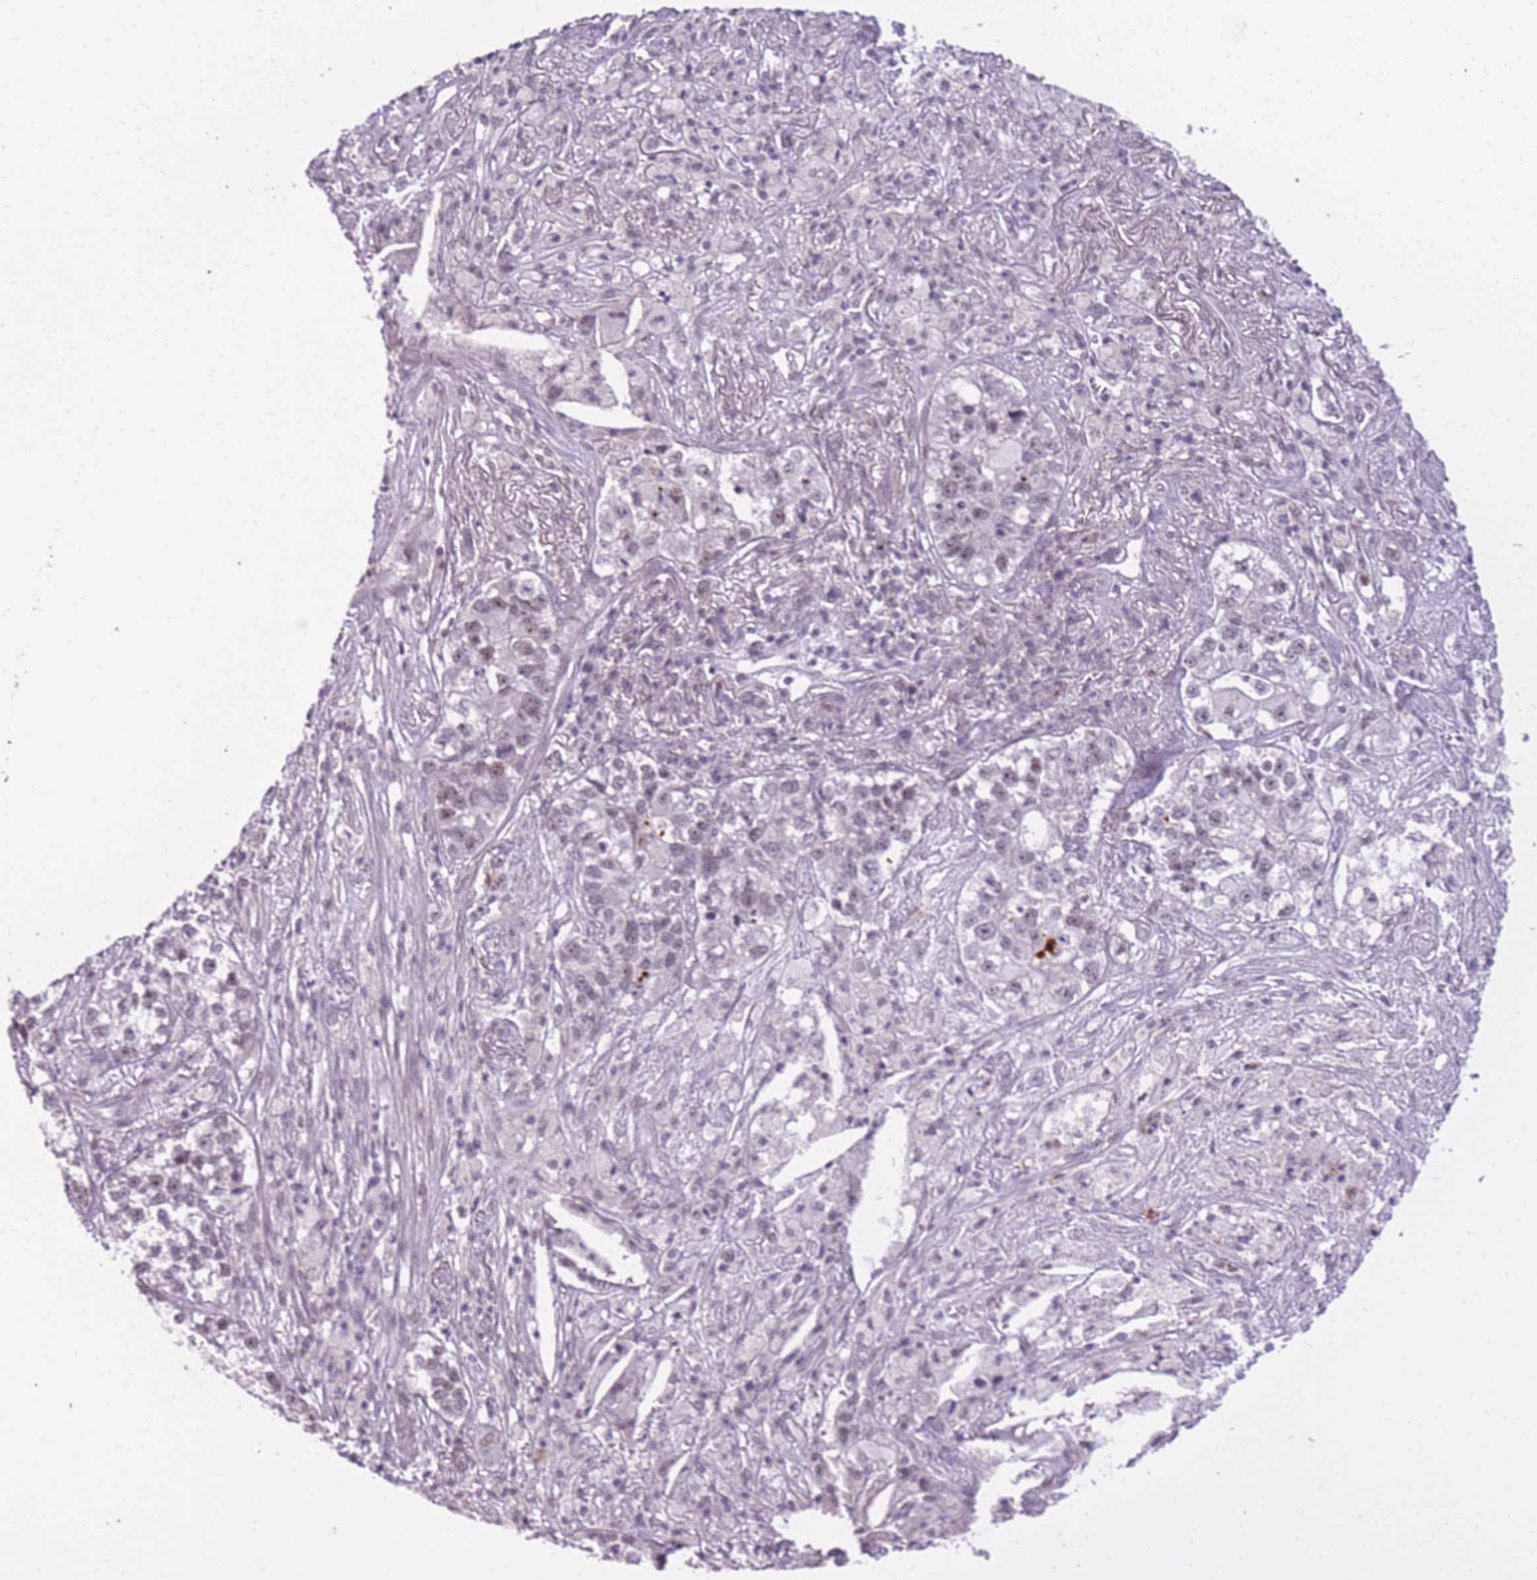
{"staining": {"intensity": "weak", "quantity": "<25%", "location": "nuclear"}, "tissue": "lung cancer", "cell_type": "Tumor cells", "image_type": "cancer", "snomed": [{"axis": "morphology", "description": "Adenocarcinoma, NOS"}, {"axis": "topography", "description": "Lung"}], "caption": "IHC of adenocarcinoma (lung) shows no staining in tumor cells. (DAB IHC, high magnification).", "gene": "TIGD1", "patient": {"sex": "male", "age": 49}}